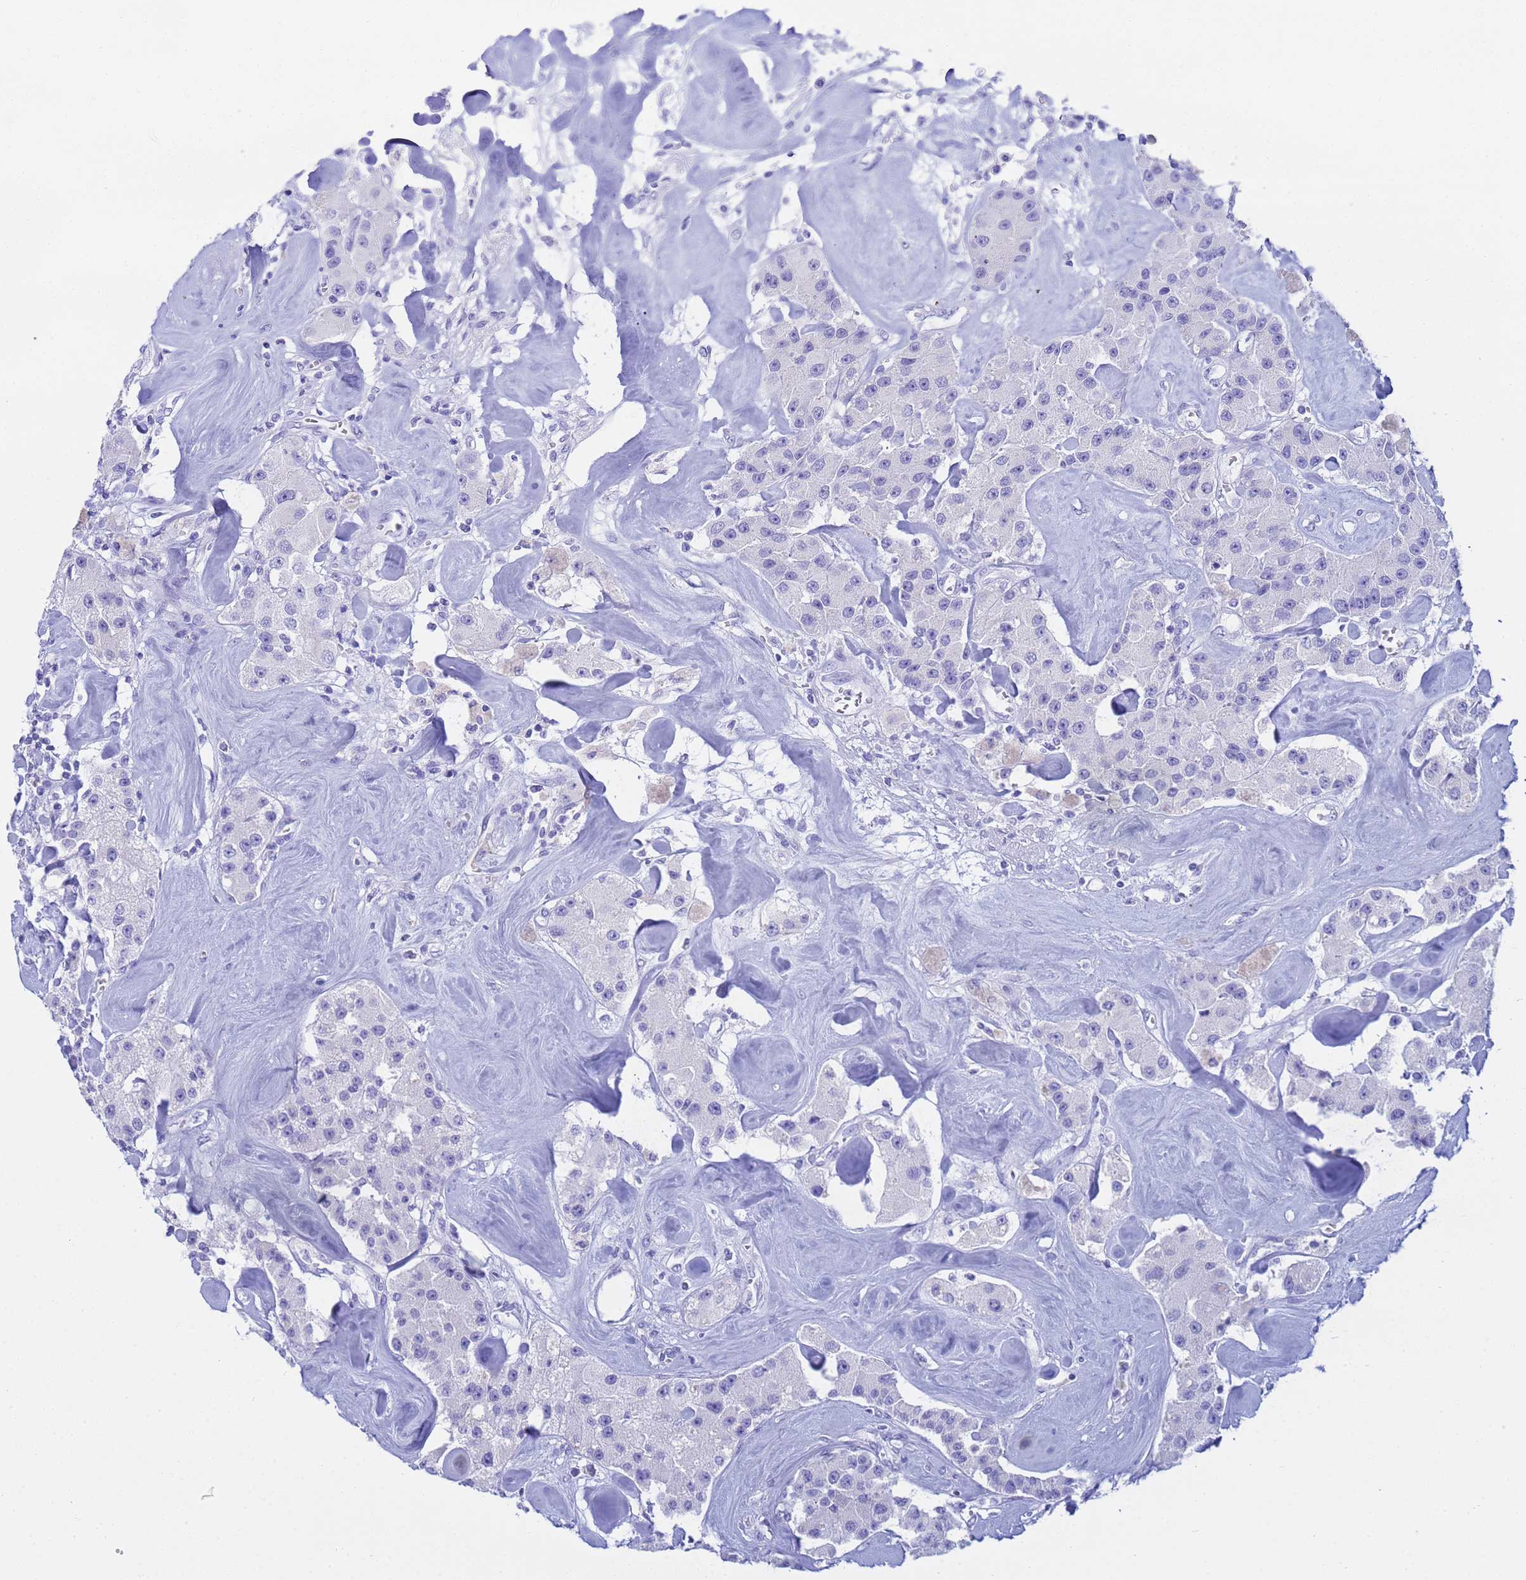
{"staining": {"intensity": "negative", "quantity": "none", "location": "none"}, "tissue": "carcinoid", "cell_type": "Tumor cells", "image_type": "cancer", "snomed": [{"axis": "morphology", "description": "Carcinoid, malignant, NOS"}, {"axis": "topography", "description": "Pancreas"}], "caption": "An image of human carcinoid (malignant) is negative for staining in tumor cells.", "gene": "AQP12A", "patient": {"sex": "male", "age": 41}}